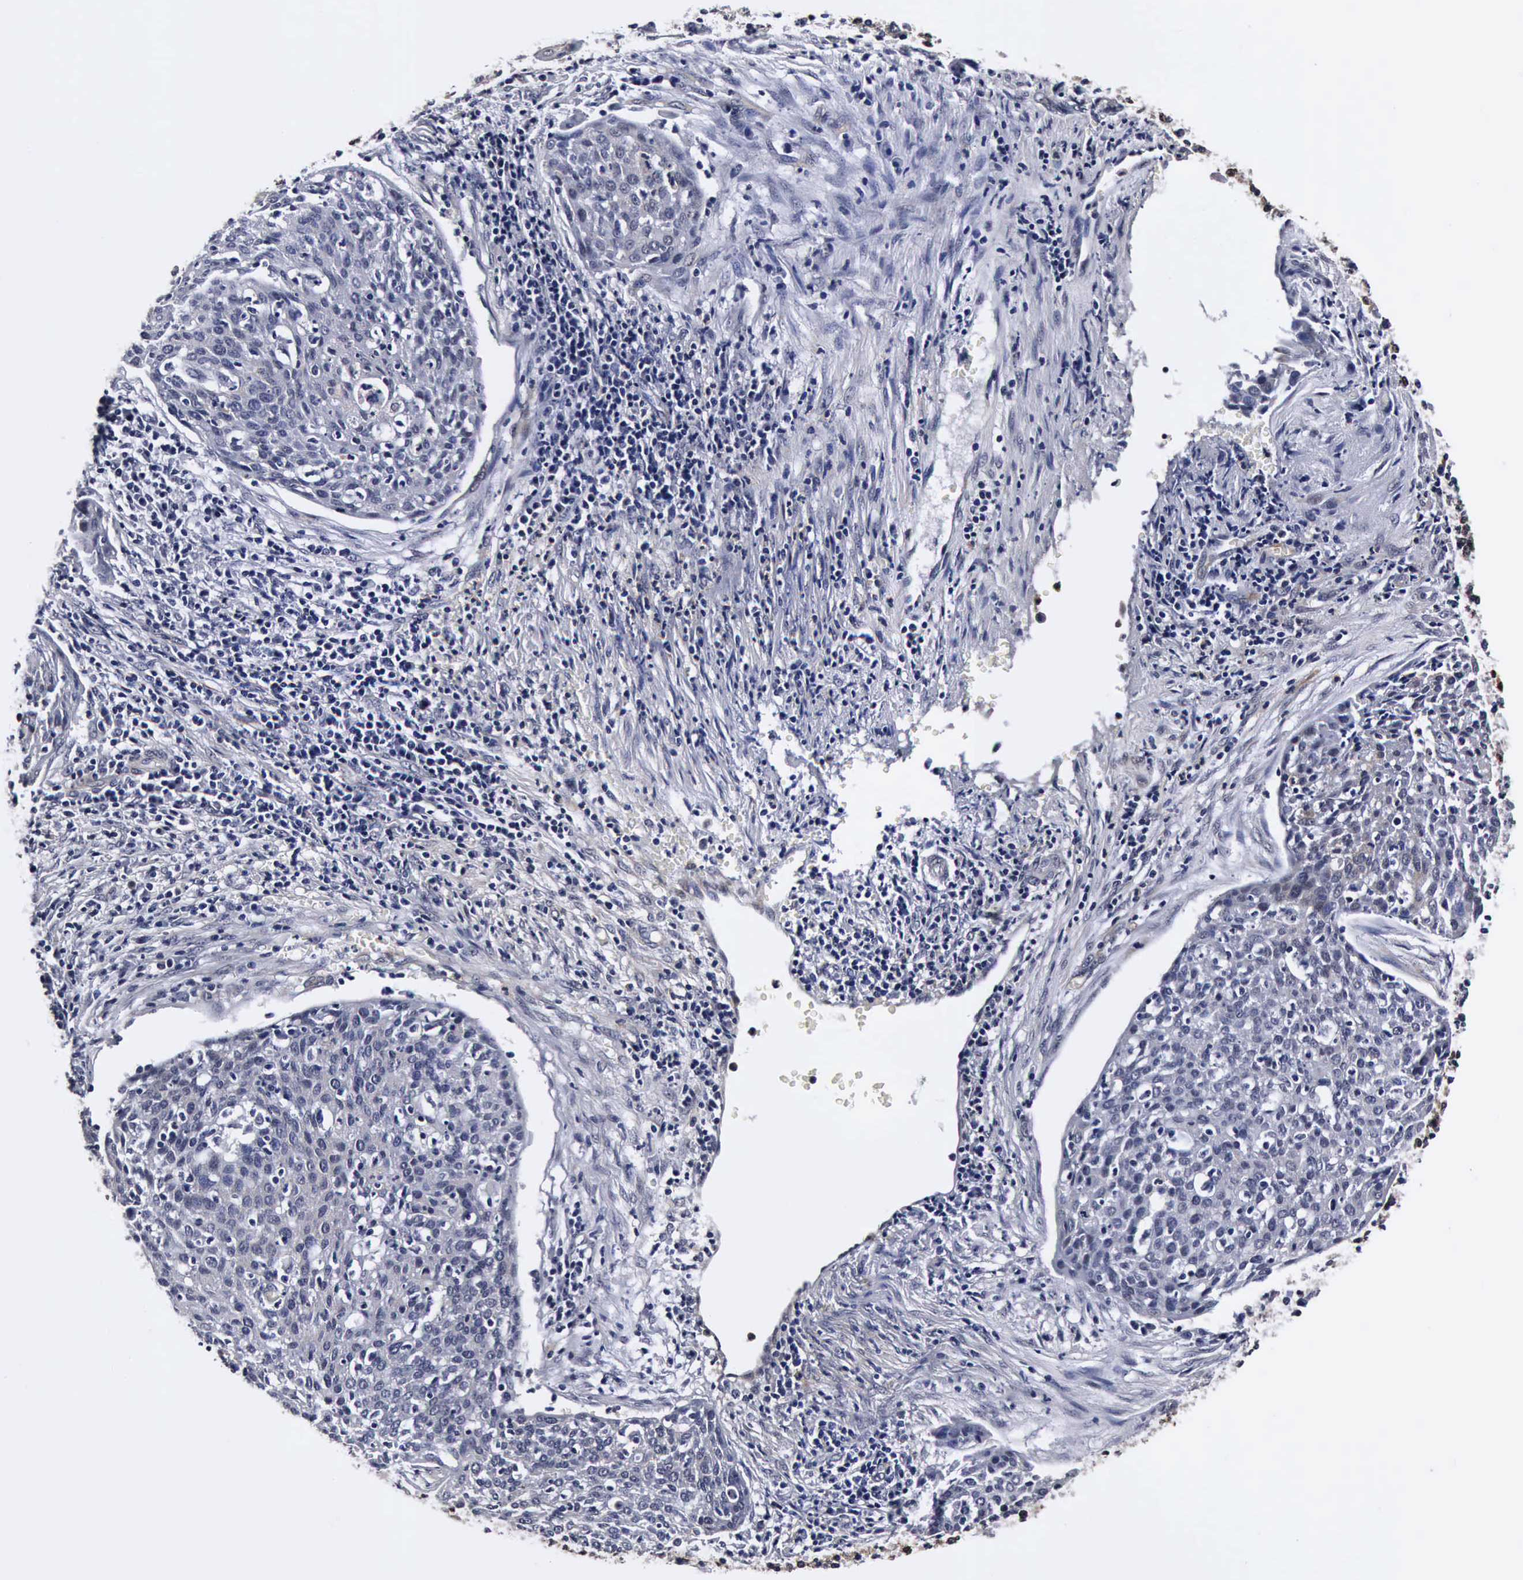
{"staining": {"intensity": "negative", "quantity": "none", "location": "none"}, "tissue": "cervical cancer", "cell_type": "Tumor cells", "image_type": "cancer", "snomed": [{"axis": "morphology", "description": "Squamous cell carcinoma, NOS"}, {"axis": "topography", "description": "Cervix"}], "caption": "Cervical cancer (squamous cell carcinoma) was stained to show a protein in brown. There is no significant staining in tumor cells.", "gene": "UBC", "patient": {"sex": "female", "age": 38}}